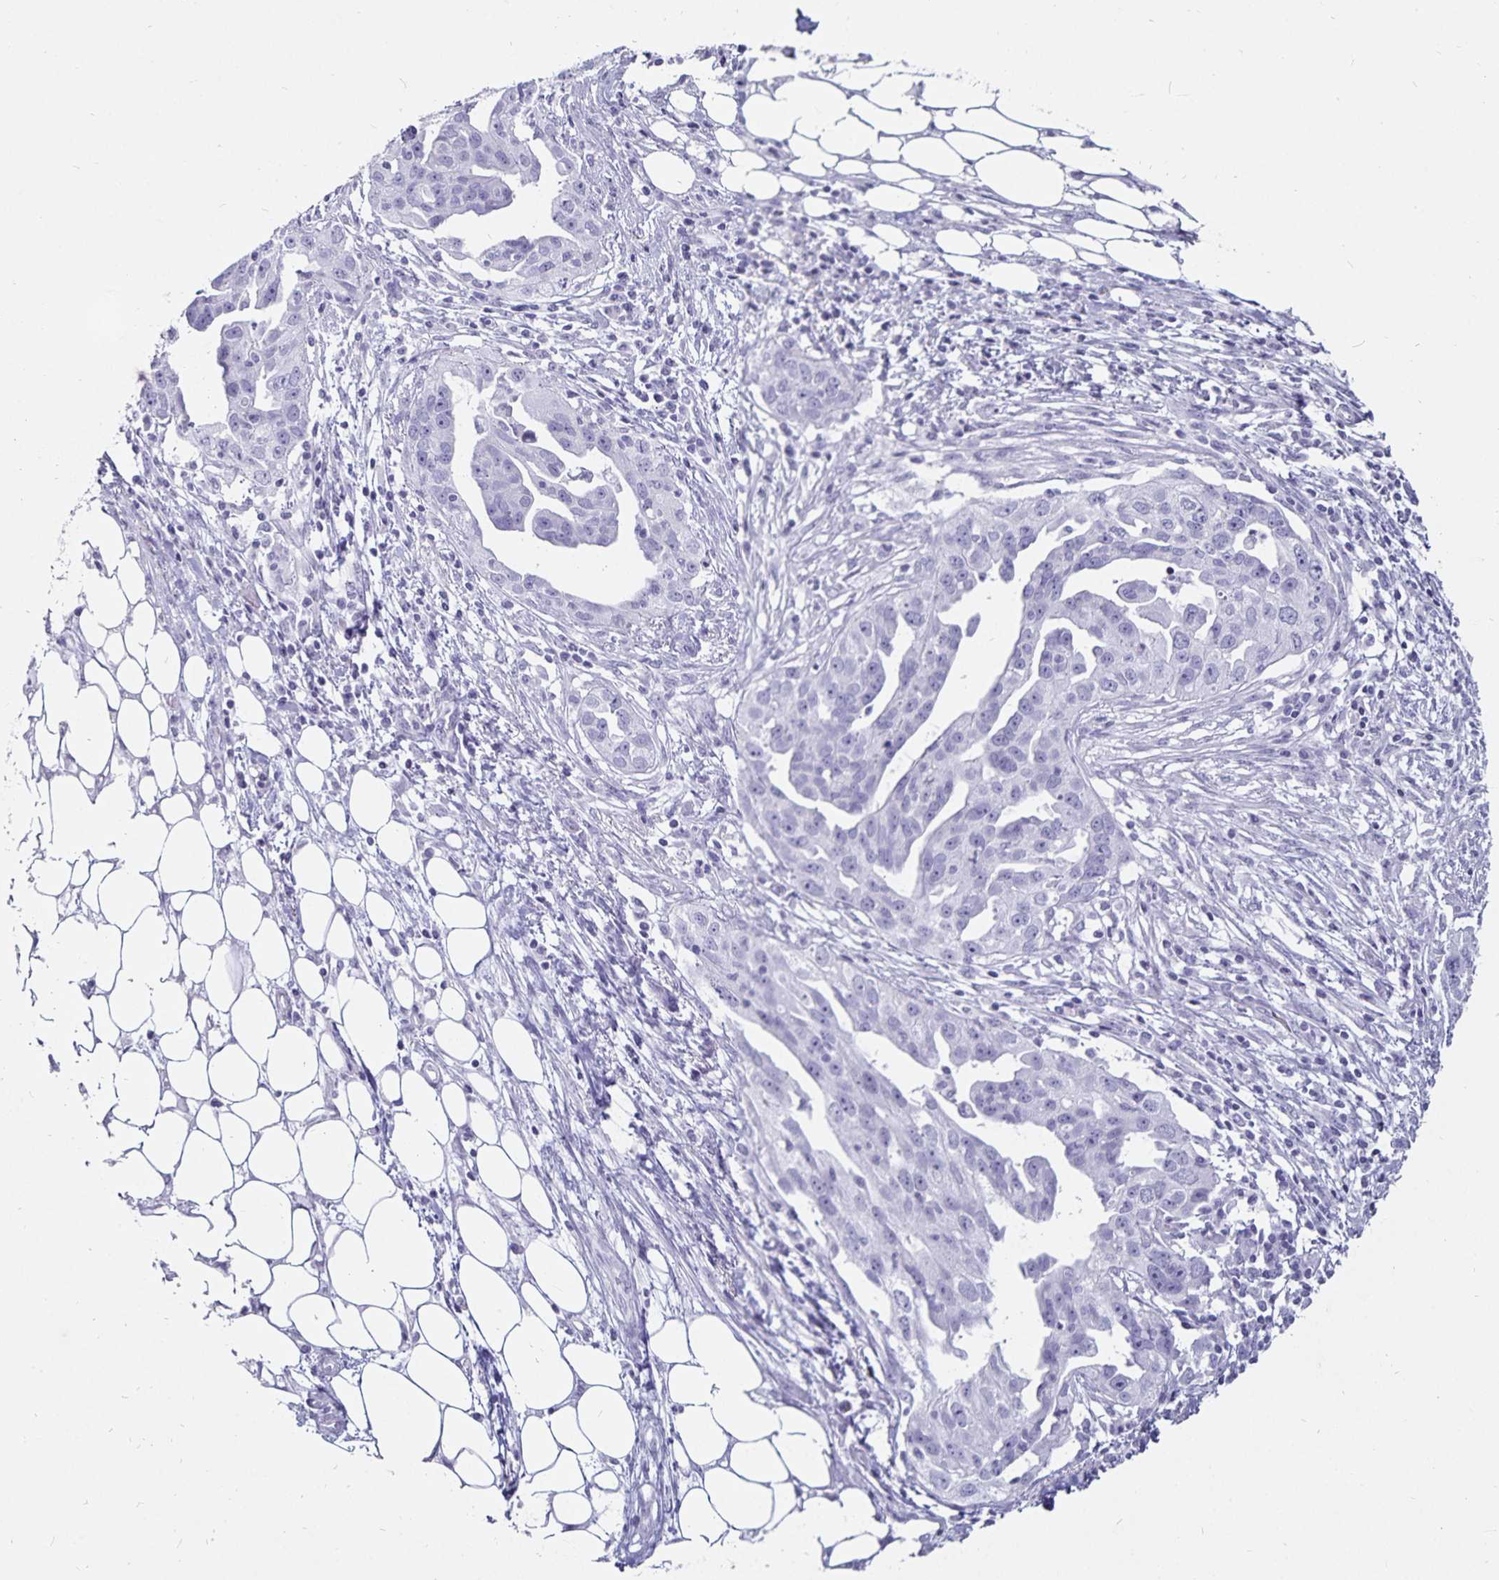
{"staining": {"intensity": "negative", "quantity": "none", "location": "none"}, "tissue": "ovarian cancer", "cell_type": "Tumor cells", "image_type": "cancer", "snomed": [{"axis": "morphology", "description": "Carcinoma, endometroid"}, {"axis": "morphology", "description": "Cystadenocarcinoma, serous, NOS"}, {"axis": "topography", "description": "Ovary"}], "caption": "An IHC image of ovarian cancer (endometroid carcinoma) is shown. There is no staining in tumor cells of ovarian cancer (endometroid carcinoma).", "gene": "DEFA6", "patient": {"sex": "female", "age": 45}}